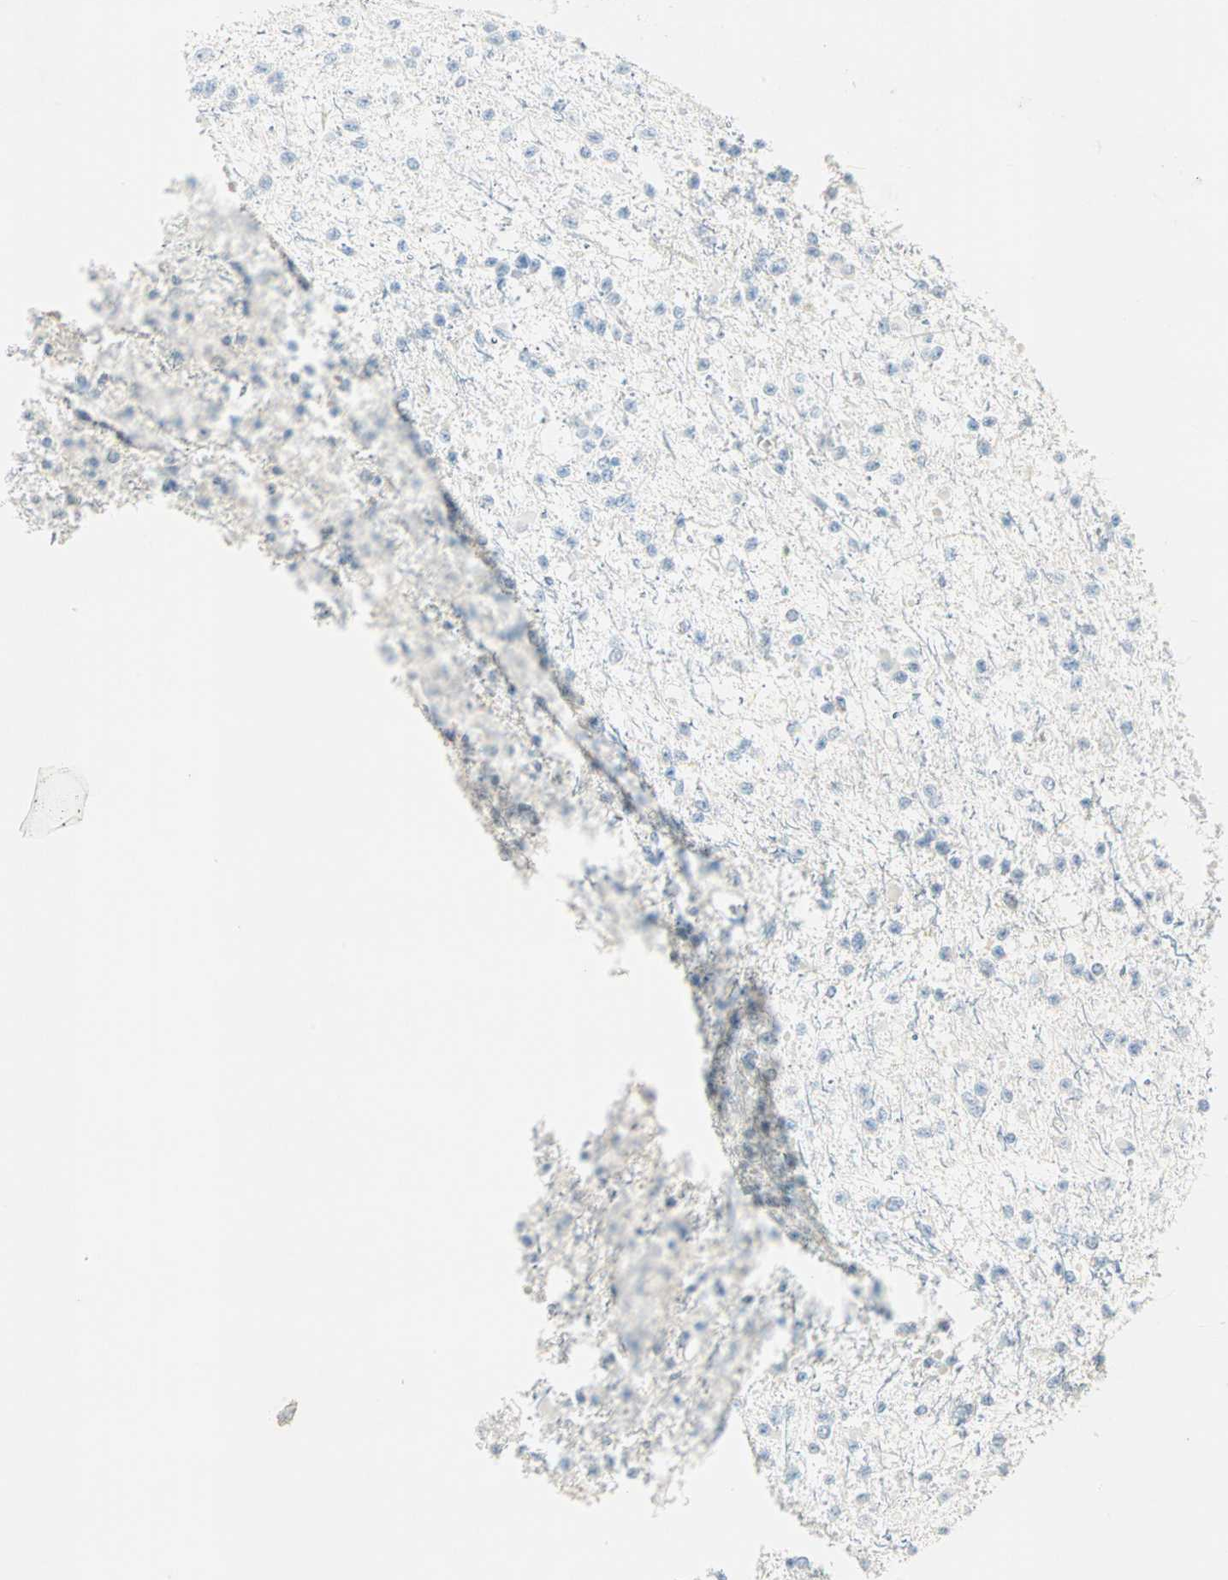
{"staining": {"intensity": "negative", "quantity": "none", "location": "none"}, "tissue": "glioma", "cell_type": "Tumor cells", "image_type": "cancer", "snomed": [{"axis": "morphology", "description": "Glioma, malignant, Low grade"}, {"axis": "topography", "description": "Brain"}], "caption": "DAB (3,3'-diaminobenzidine) immunohistochemical staining of malignant low-grade glioma reveals no significant positivity in tumor cells.", "gene": "SULT1C2", "patient": {"sex": "female", "age": 22}}